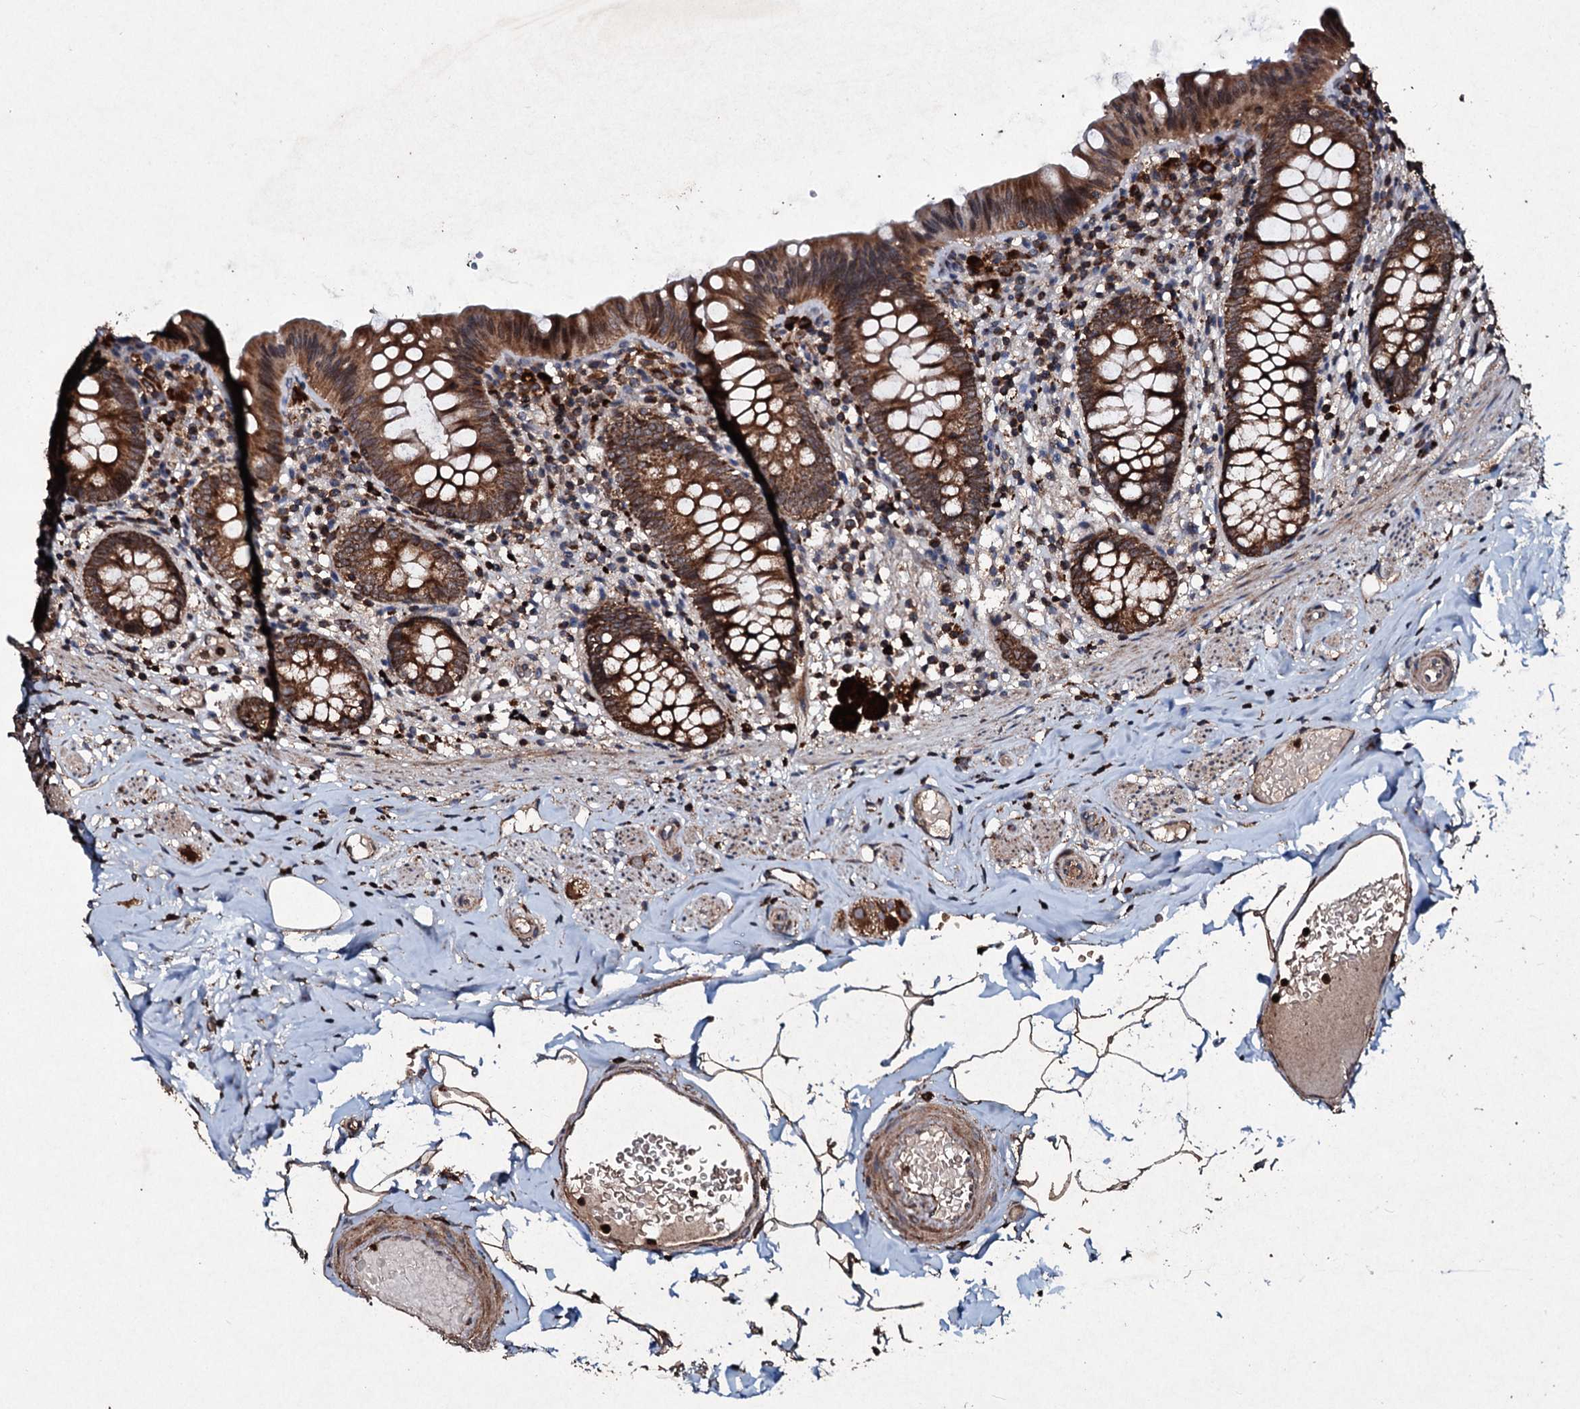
{"staining": {"intensity": "strong", "quantity": ">75%", "location": "cytoplasmic/membranous"}, "tissue": "appendix", "cell_type": "Glandular cells", "image_type": "normal", "snomed": [{"axis": "morphology", "description": "Normal tissue, NOS"}, {"axis": "topography", "description": "Appendix"}], "caption": "Glandular cells demonstrate high levels of strong cytoplasmic/membranous staining in approximately >75% of cells in normal human appendix.", "gene": "SDHAF2", "patient": {"sex": "male", "age": 55}}